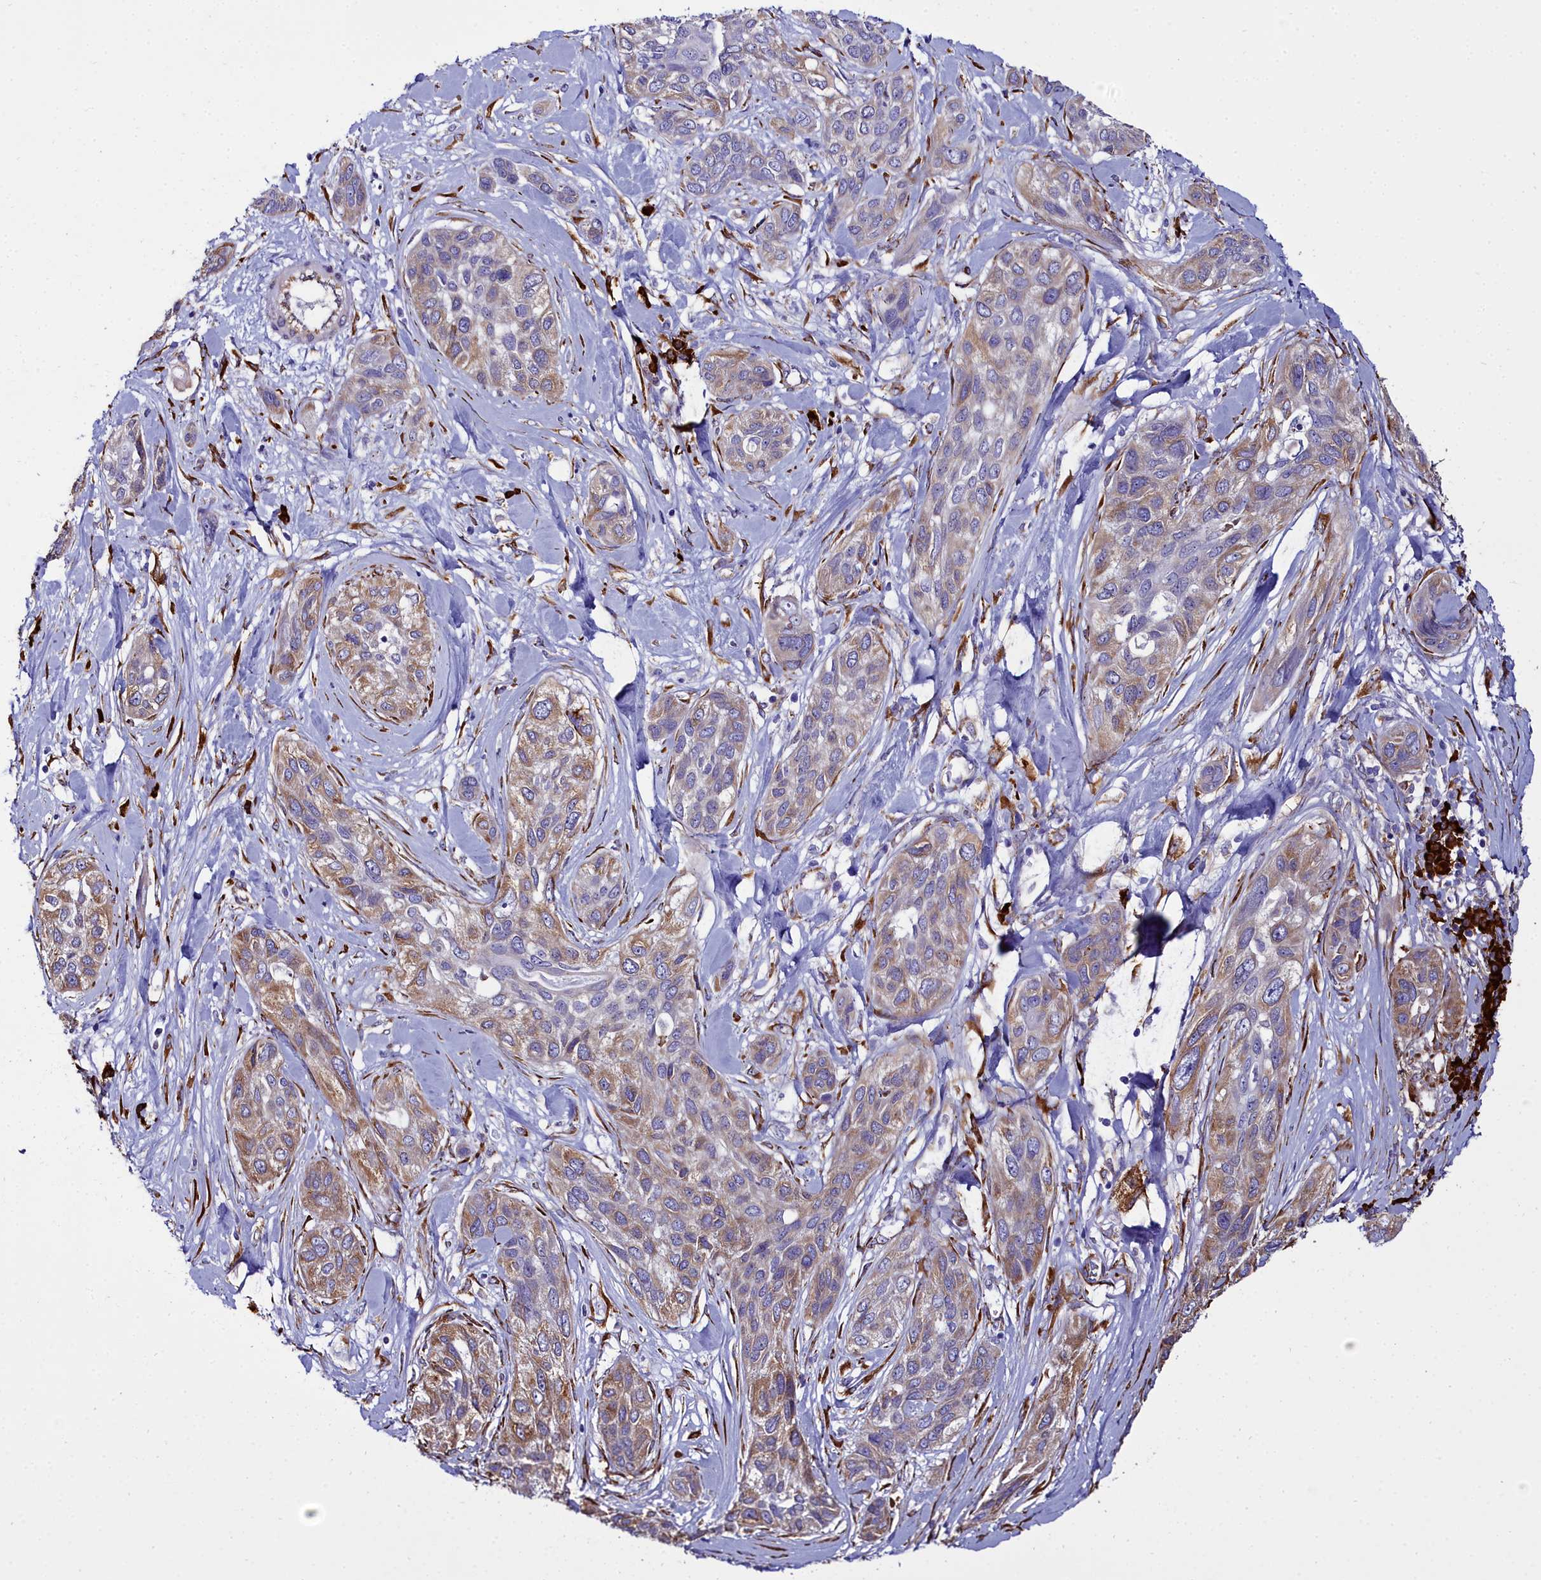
{"staining": {"intensity": "moderate", "quantity": ">75%", "location": "cytoplasmic/membranous"}, "tissue": "lung cancer", "cell_type": "Tumor cells", "image_type": "cancer", "snomed": [{"axis": "morphology", "description": "Squamous cell carcinoma, NOS"}, {"axis": "topography", "description": "Lung"}], "caption": "IHC (DAB) staining of squamous cell carcinoma (lung) reveals moderate cytoplasmic/membranous protein positivity in about >75% of tumor cells.", "gene": "TXNDC5", "patient": {"sex": "female", "age": 70}}